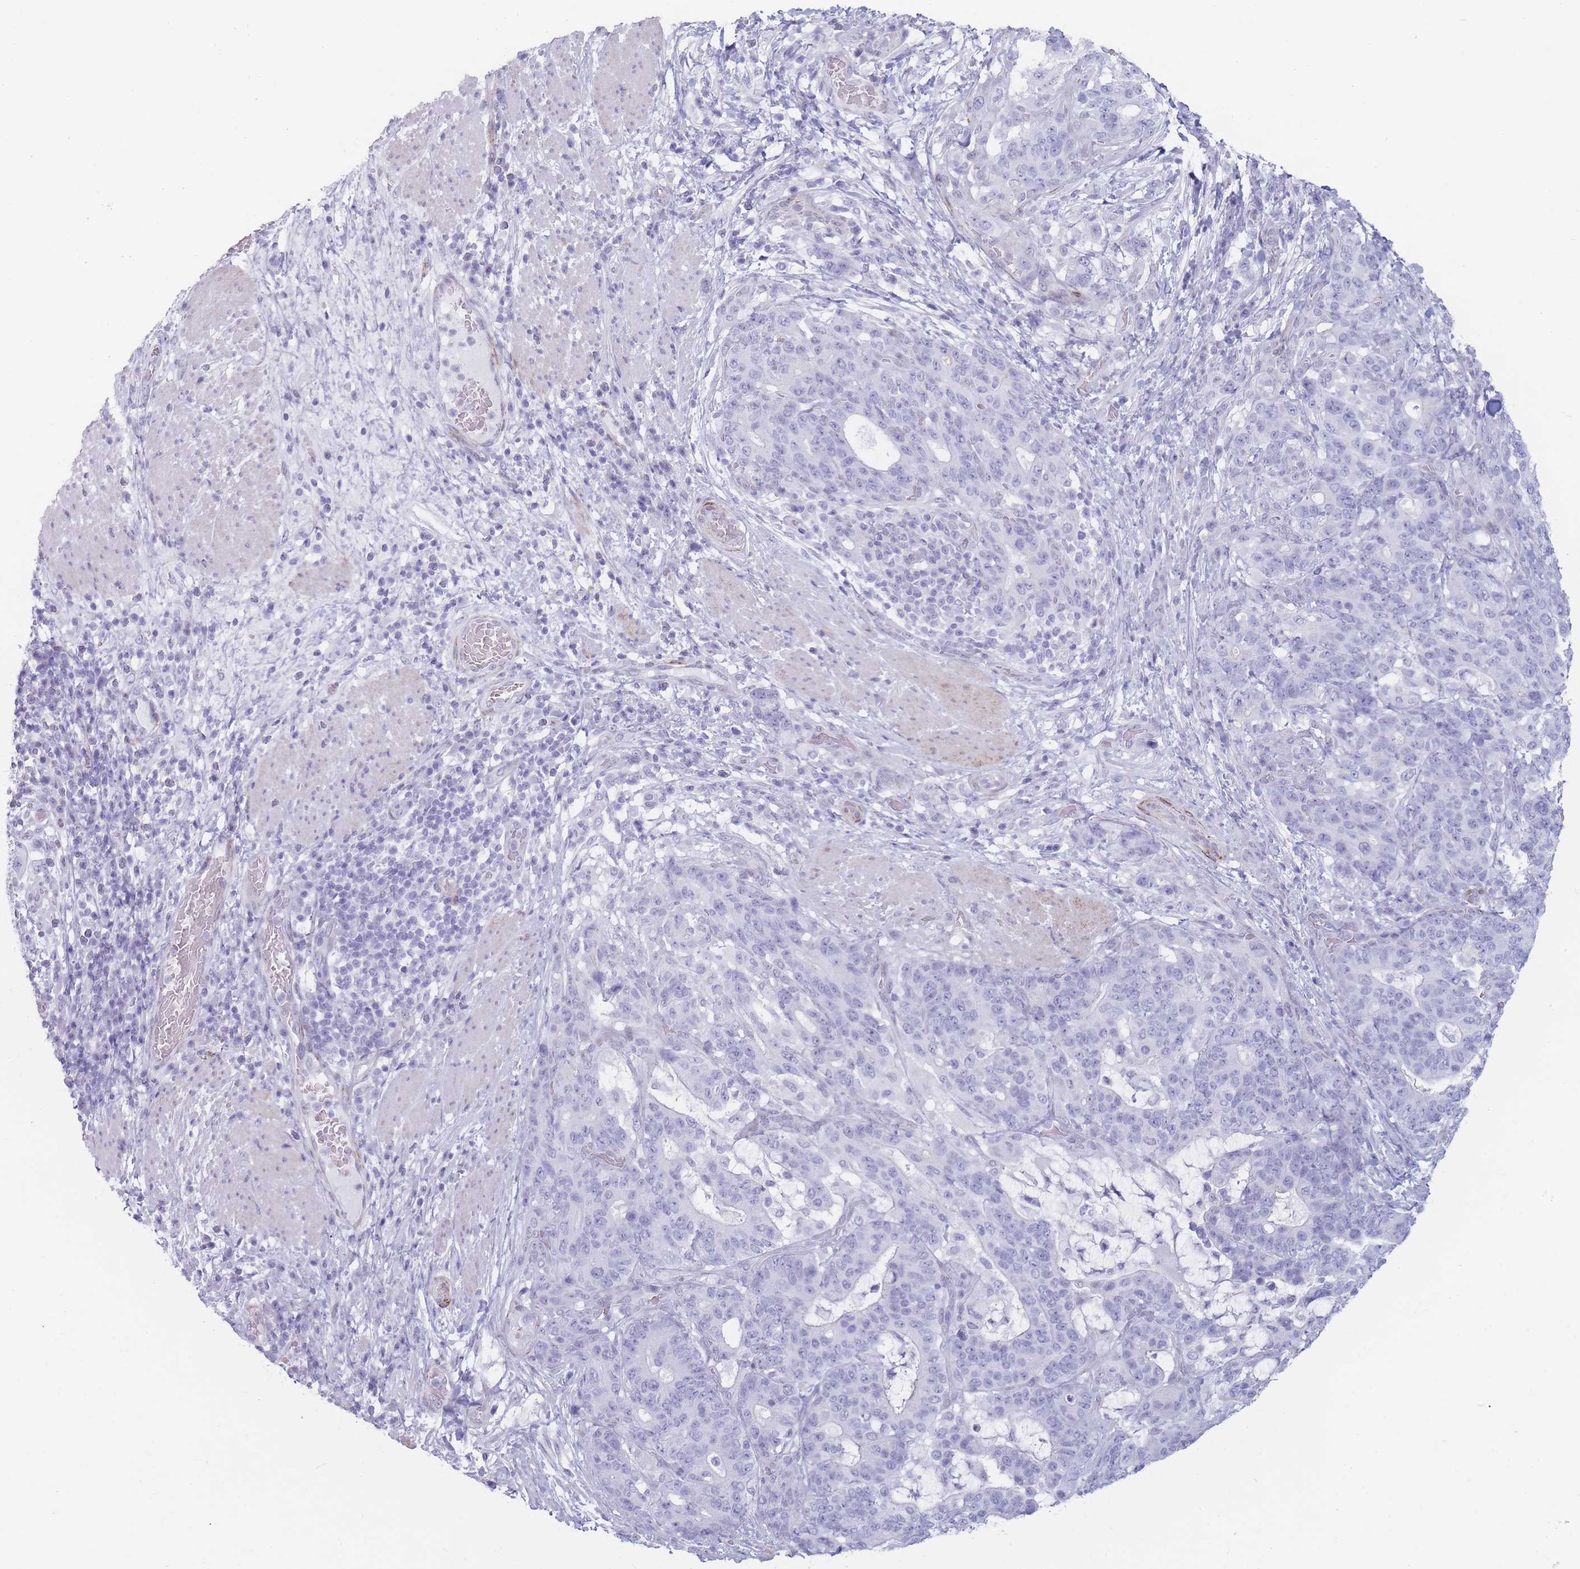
{"staining": {"intensity": "negative", "quantity": "none", "location": "none"}, "tissue": "stomach cancer", "cell_type": "Tumor cells", "image_type": "cancer", "snomed": [{"axis": "morphology", "description": "Normal tissue, NOS"}, {"axis": "morphology", "description": "Adenocarcinoma, NOS"}, {"axis": "topography", "description": "Stomach"}], "caption": "A histopathology image of stomach cancer (adenocarcinoma) stained for a protein shows no brown staining in tumor cells. Brightfield microscopy of immunohistochemistry stained with DAB (3,3'-diaminobenzidine) (brown) and hematoxylin (blue), captured at high magnification.", "gene": "IFNA6", "patient": {"sex": "female", "age": 64}}